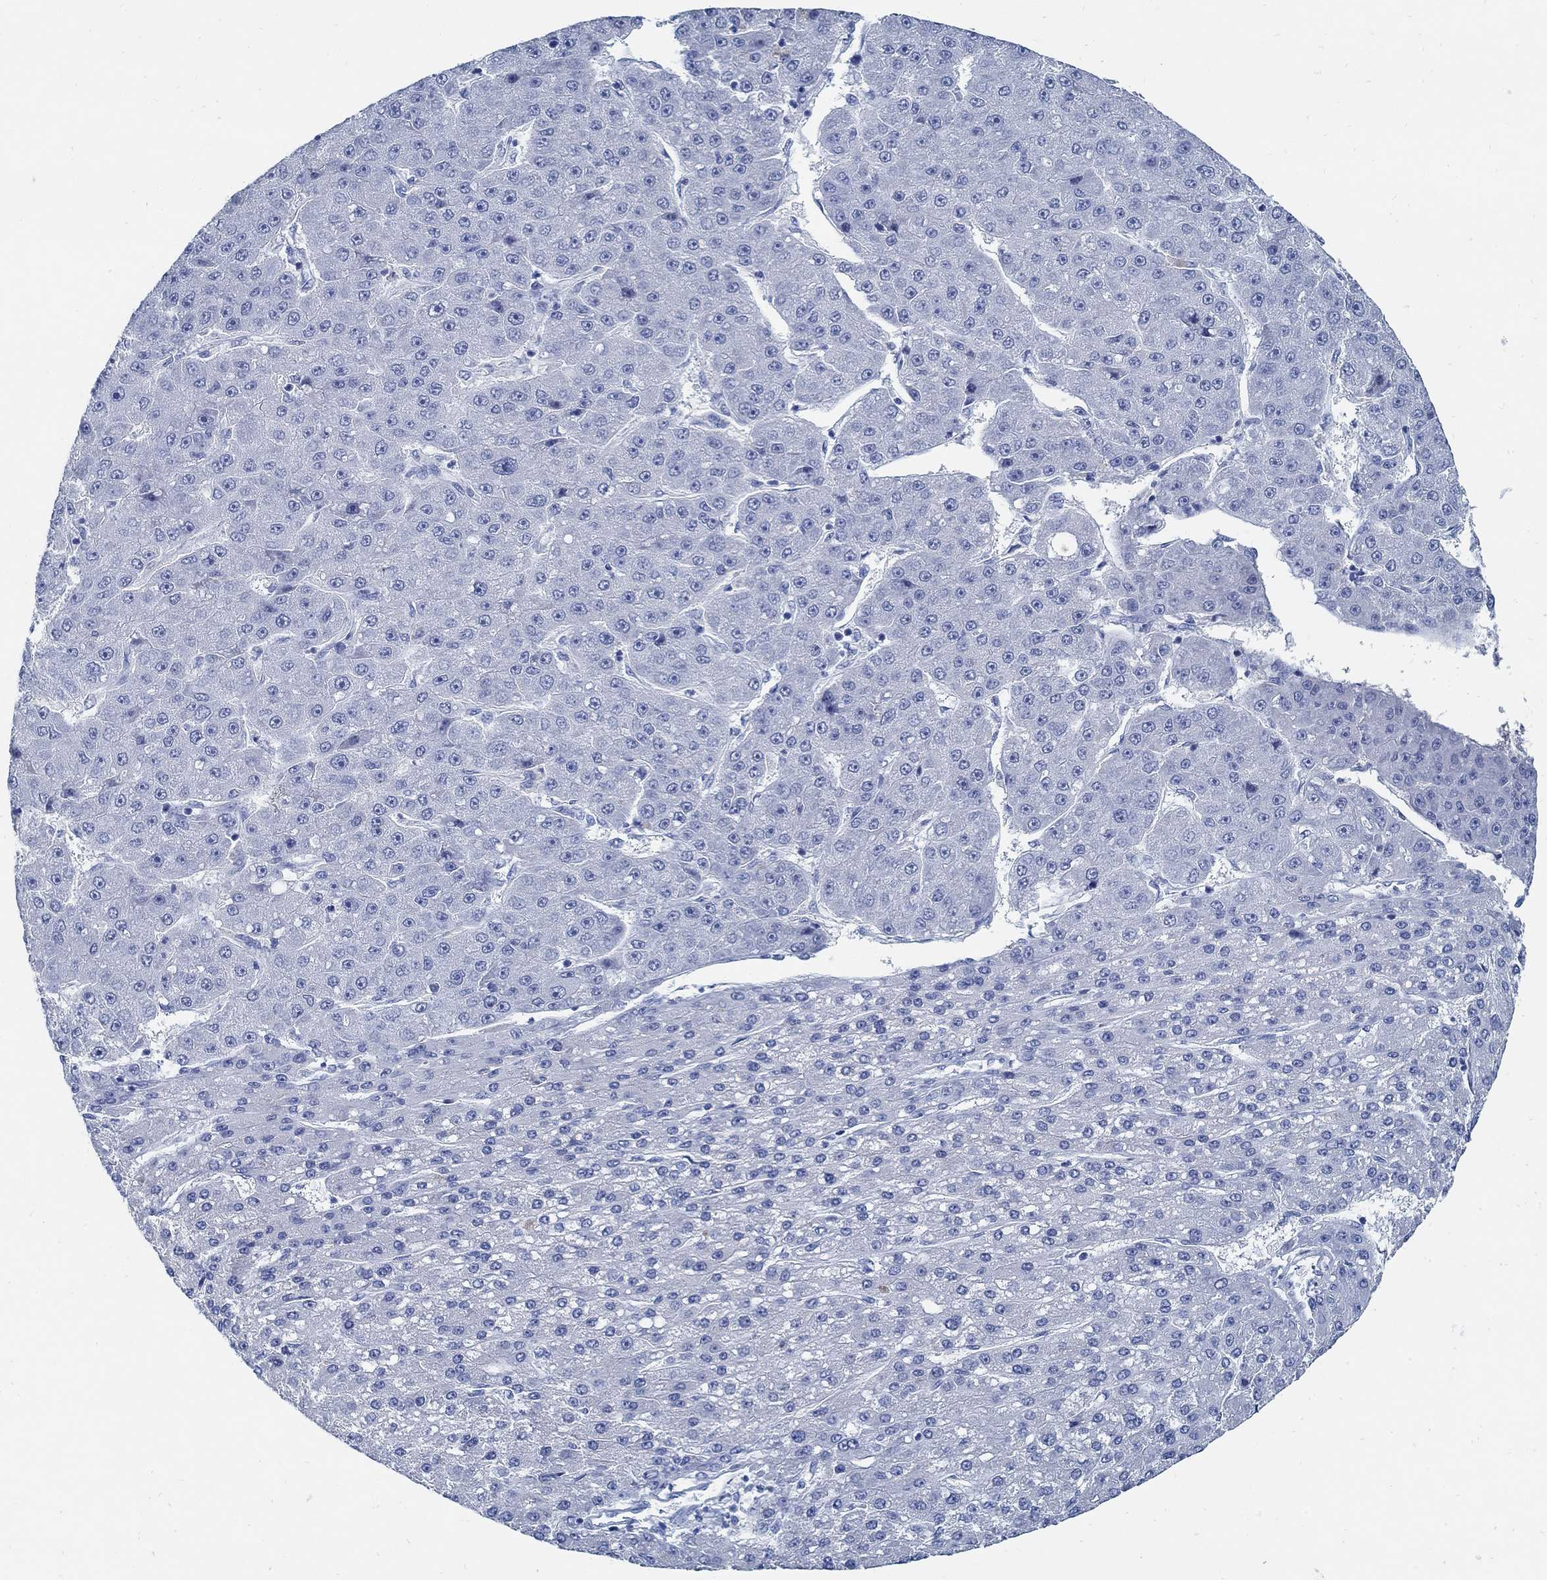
{"staining": {"intensity": "negative", "quantity": "none", "location": "none"}, "tissue": "liver cancer", "cell_type": "Tumor cells", "image_type": "cancer", "snomed": [{"axis": "morphology", "description": "Carcinoma, Hepatocellular, NOS"}, {"axis": "topography", "description": "Liver"}], "caption": "High power microscopy micrograph of an immunohistochemistry (IHC) photomicrograph of liver cancer, revealing no significant staining in tumor cells.", "gene": "SLC45A1", "patient": {"sex": "male", "age": 67}}